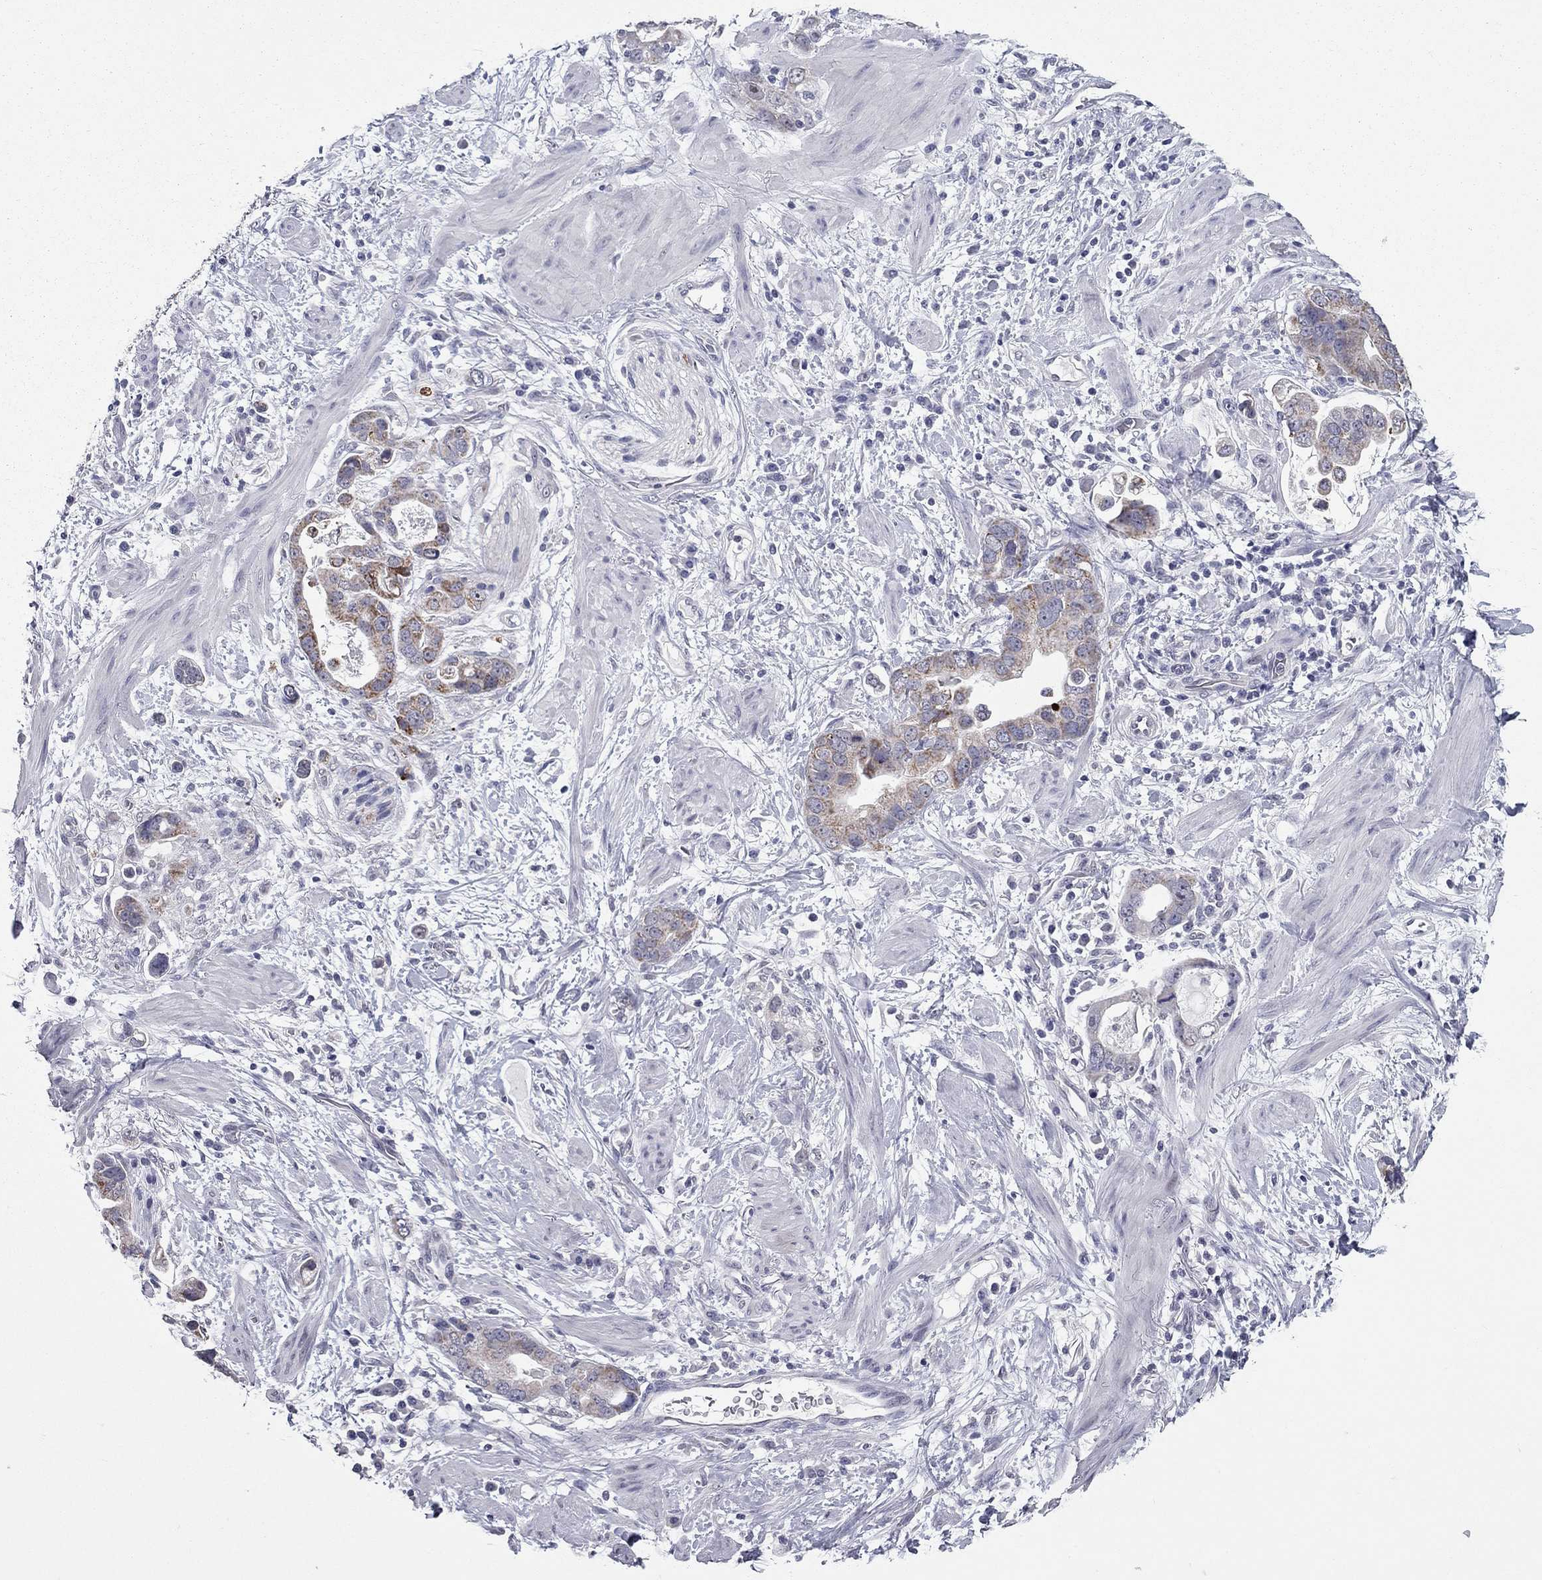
{"staining": {"intensity": "strong", "quantity": ">75%", "location": "cytoplasmic/membranous"}, "tissue": "stomach cancer", "cell_type": "Tumor cells", "image_type": "cancer", "snomed": [{"axis": "morphology", "description": "Adenocarcinoma, NOS"}, {"axis": "topography", "description": "Stomach, lower"}], "caption": "This micrograph shows immunohistochemistry staining of human stomach cancer (adenocarcinoma), with high strong cytoplasmic/membranous expression in approximately >75% of tumor cells.", "gene": "SHOC2", "patient": {"sex": "female", "age": 93}}